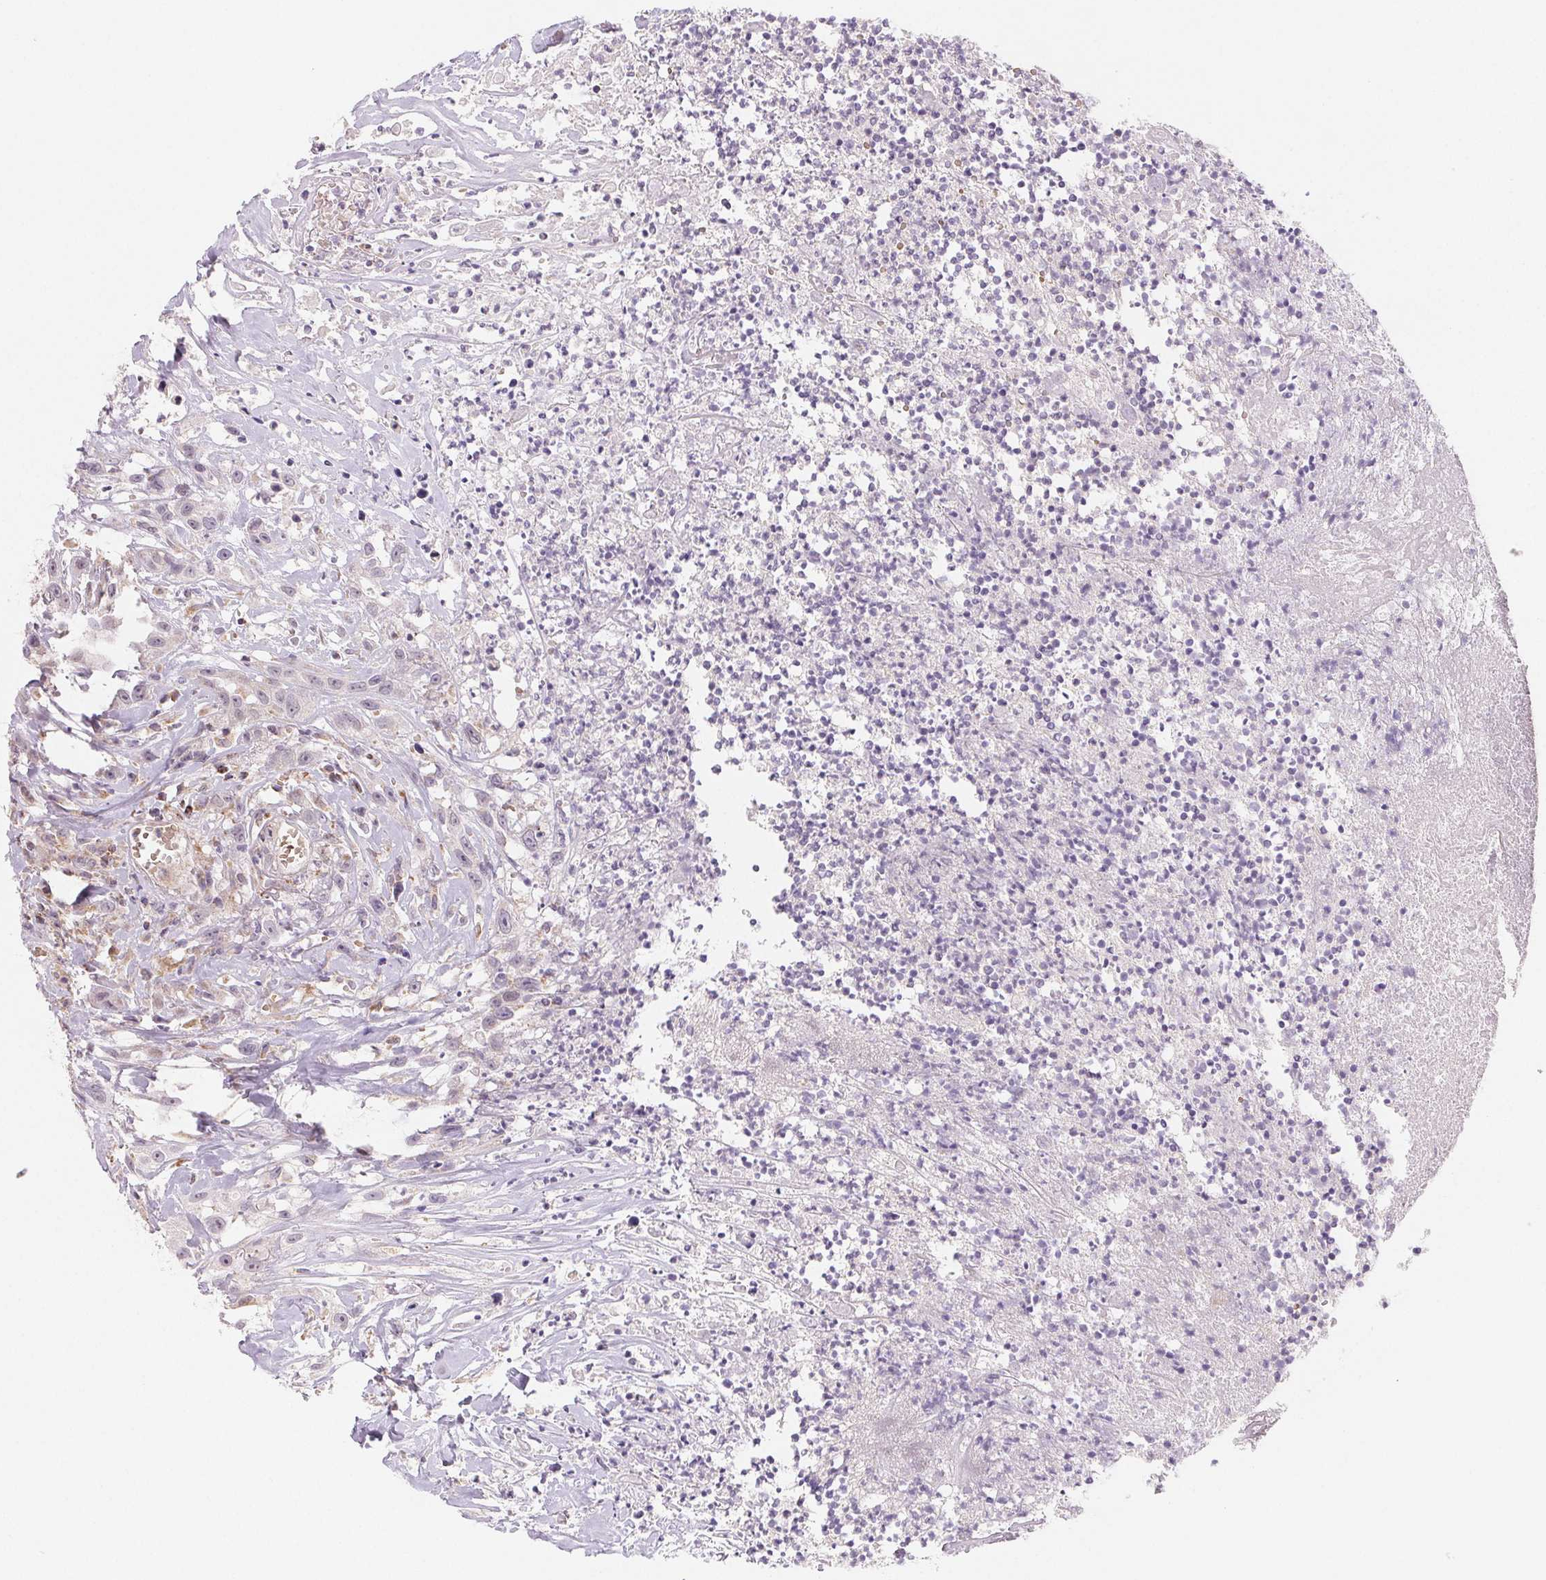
{"staining": {"intensity": "negative", "quantity": "none", "location": "none"}, "tissue": "head and neck cancer", "cell_type": "Tumor cells", "image_type": "cancer", "snomed": [{"axis": "morphology", "description": "Squamous cell carcinoma, NOS"}, {"axis": "topography", "description": "Head-Neck"}], "caption": "Histopathology image shows no significant protein positivity in tumor cells of head and neck squamous cell carcinoma.", "gene": "HINT2", "patient": {"sex": "male", "age": 57}}